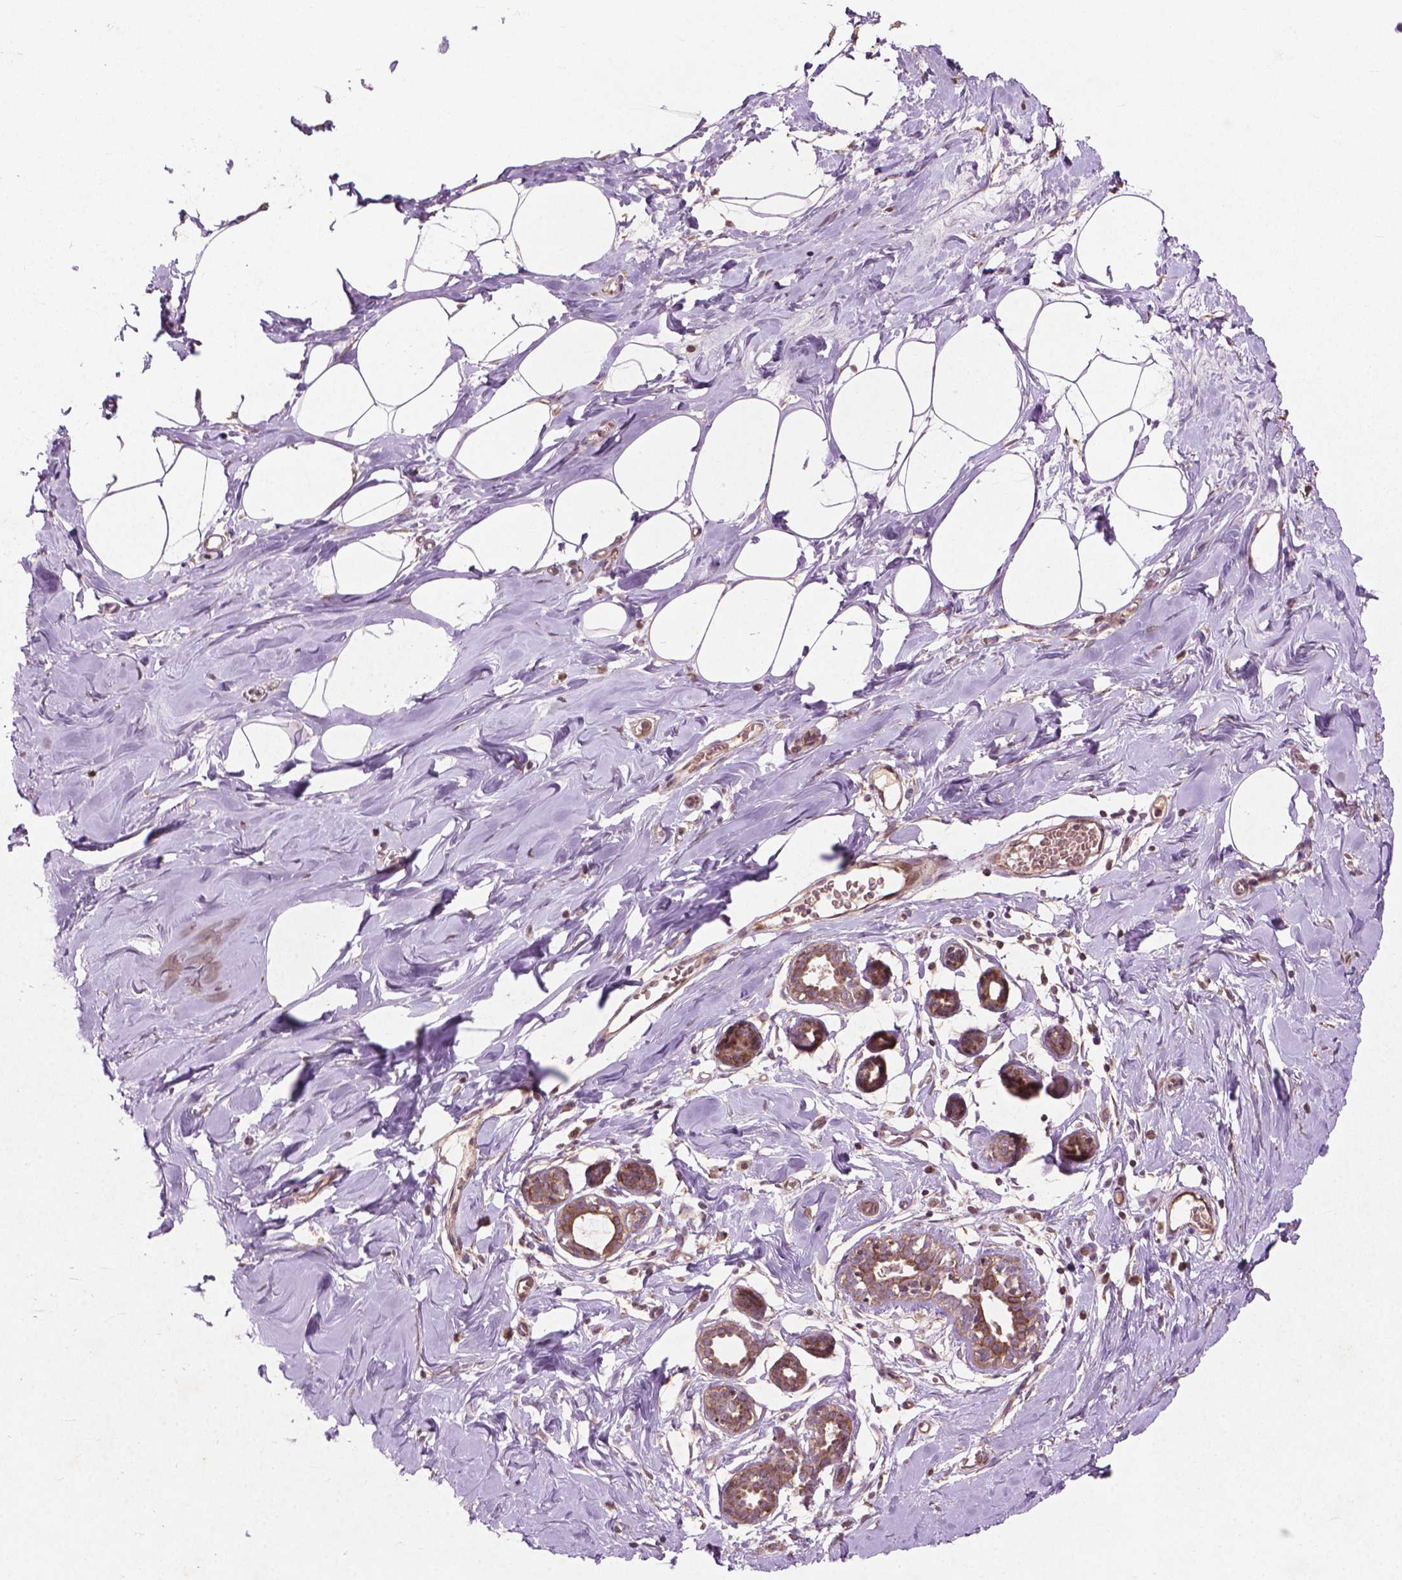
{"staining": {"intensity": "moderate", "quantity": "<25%", "location": "cytoplasmic/membranous"}, "tissue": "breast", "cell_type": "Adipocytes", "image_type": "normal", "snomed": [{"axis": "morphology", "description": "Normal tissue, NOS"}, {"axis": "topography", "description": "Breast"}], "caption": "Brown immunohistochemical staining in benign human breast reveals moderate cytoplasmic/membranous staining in about <25% of adipocytes. The staining was performed using DAB (3,3'-diaminobenzidine), with brown indicating positive protein expression. Nuclei are stained blue with hematoxylin.", "gene": "B3GALNT2", "patient": {"sex": "female", "age": 27}}